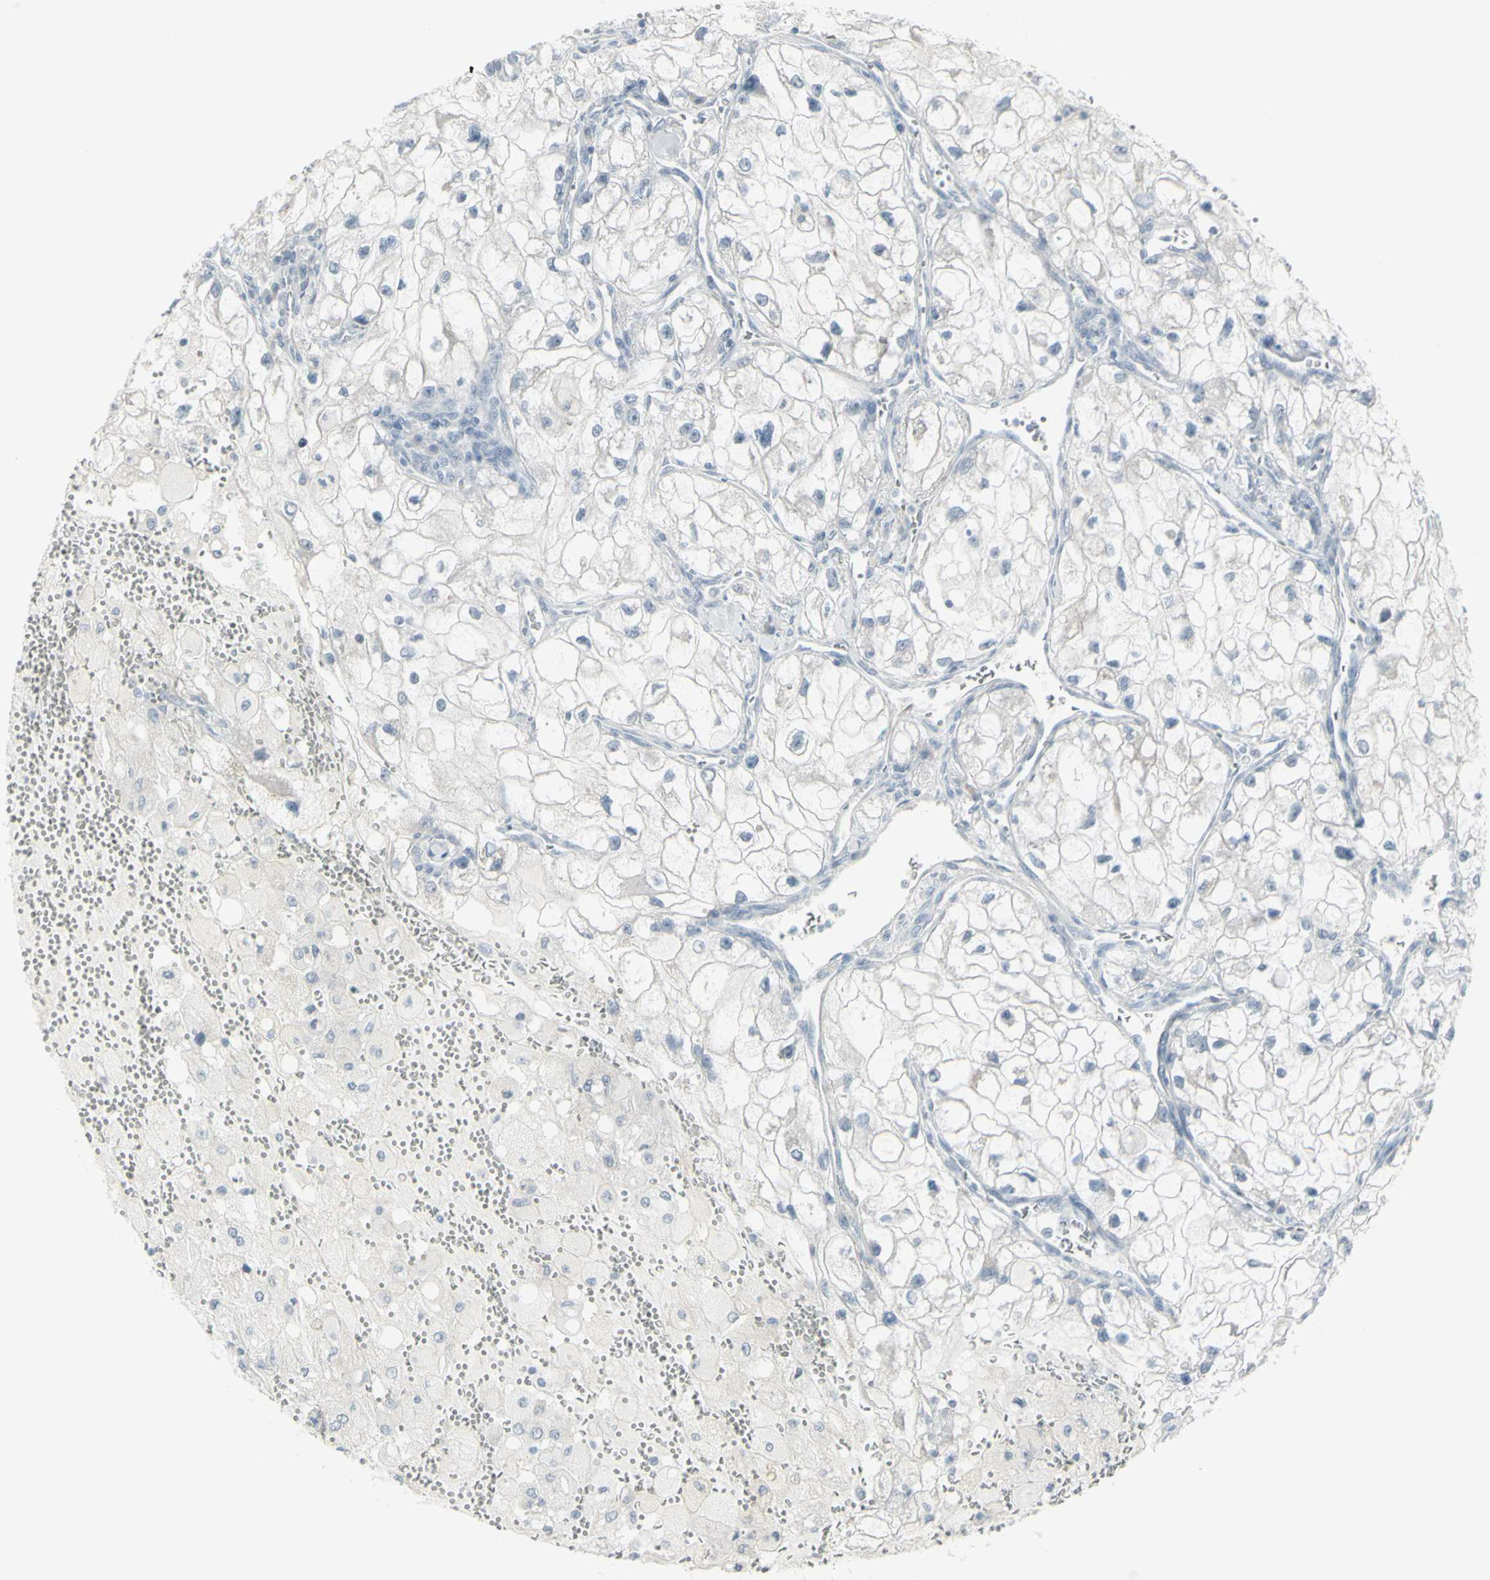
{"staining": {"intensity": "negative", "quantity": "none", "location": "none"}, "tissue": "renal cancer", "cell_type": "Tumor cells", "image_type": "cancer", "snomed": [{"axis": "morphology", "description": "Adenocarcinoma, NOS"}, {"axis": "topography", "description": "Kidney"}], "caption": "Histopathology image shows no significant protein expression in tumor cells of renal adenocarcinoma.", "gene": "RAB3A", "patient": {"sex": "female", "age": 70}}